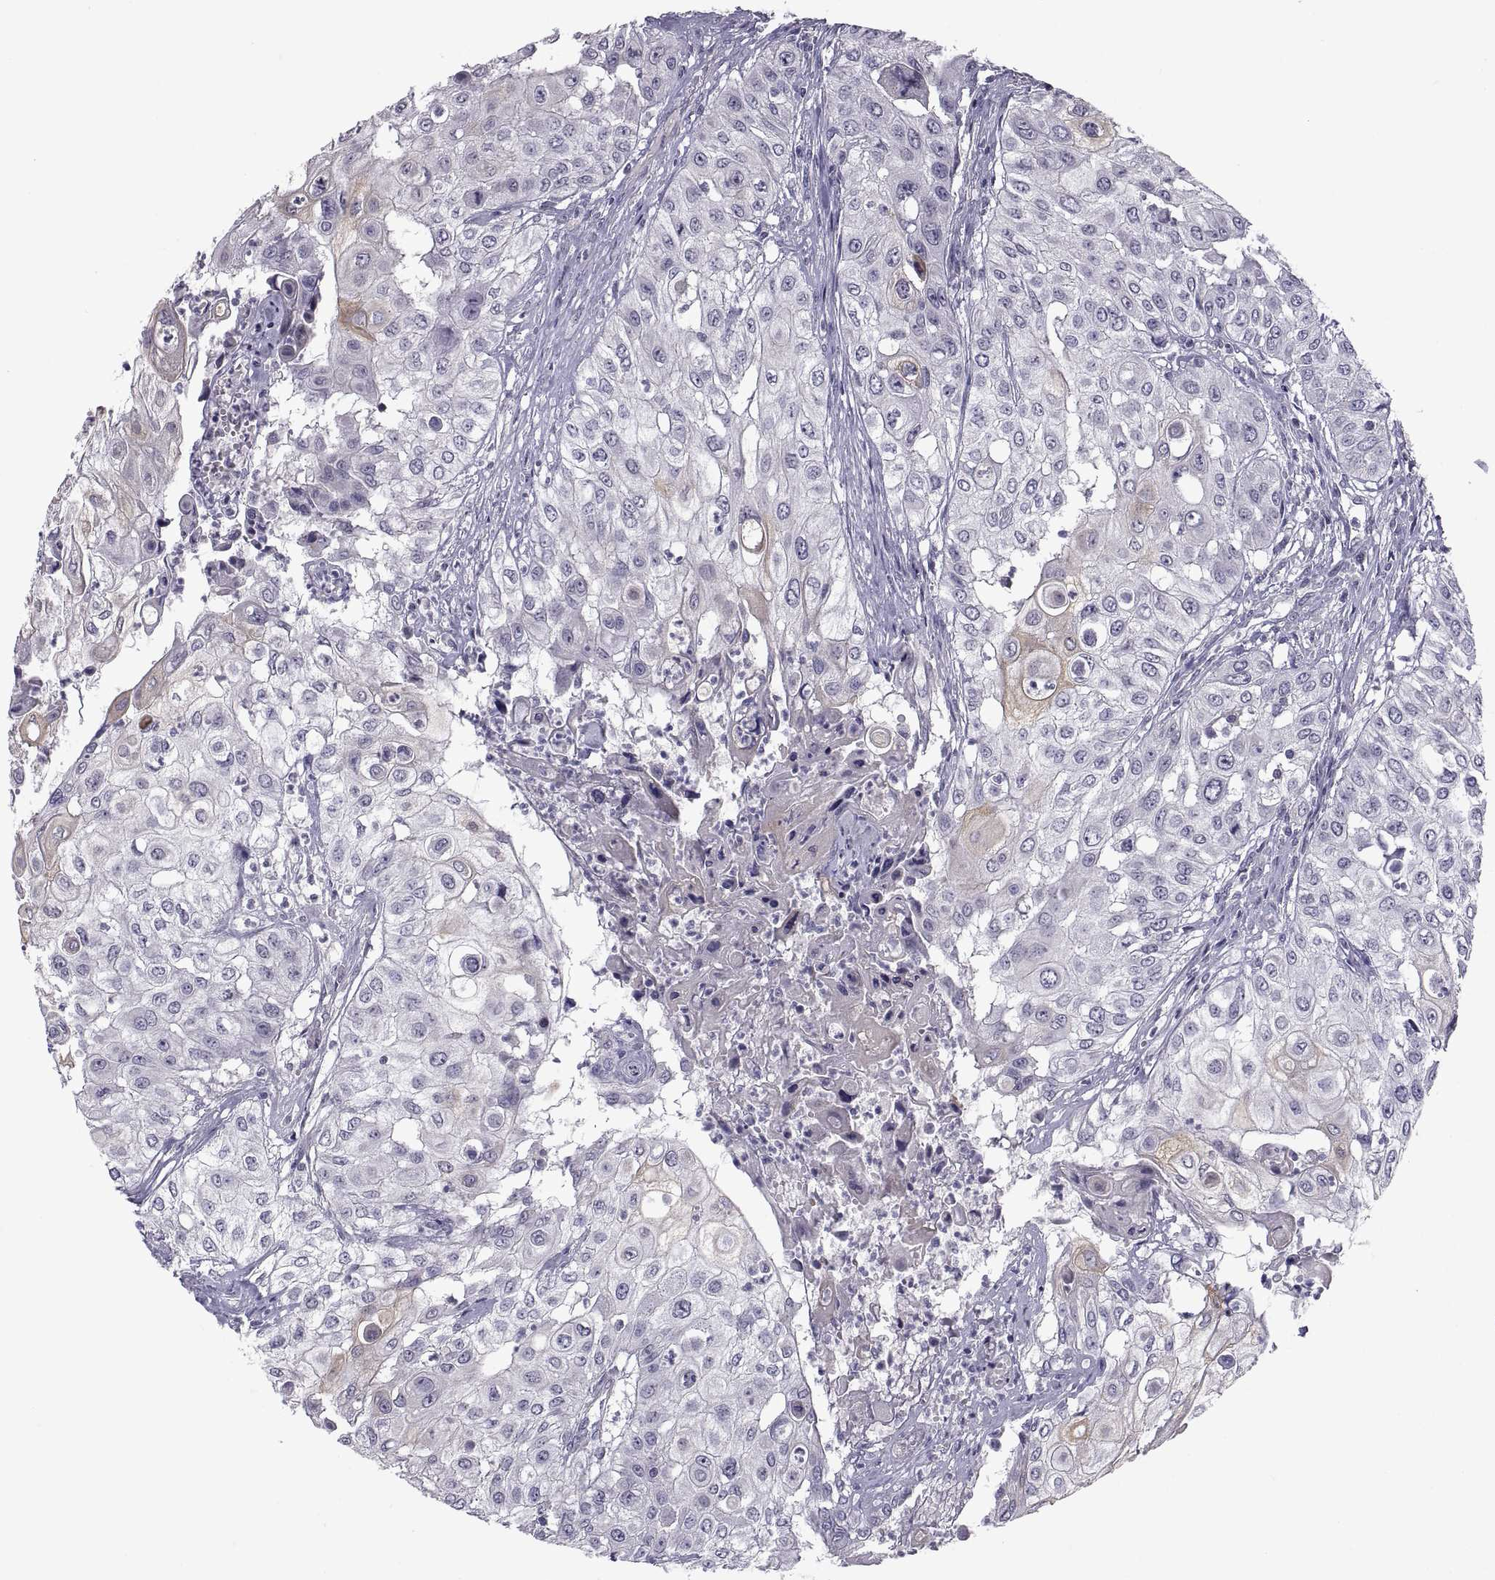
{"staining": {"intensity": "moderate", "quantity": "<25%", "location": "cytoplasmic/membranous"}, "tissue": "urothelial cancer", "cell_type": "Tumor cells", "image_type": "cancer", "snomed": [{"axis": "morphology", "description": "Urothelial carcinoma, High grade"}, {"axis": "topography", "description": "Urinary bladder"}], "caption": "Human urothelial cancer stained with a protein marker shows moderate staining in tumor cells.", "gene": "NPTX2", "patient": {"sex": "female", "age": 79}}